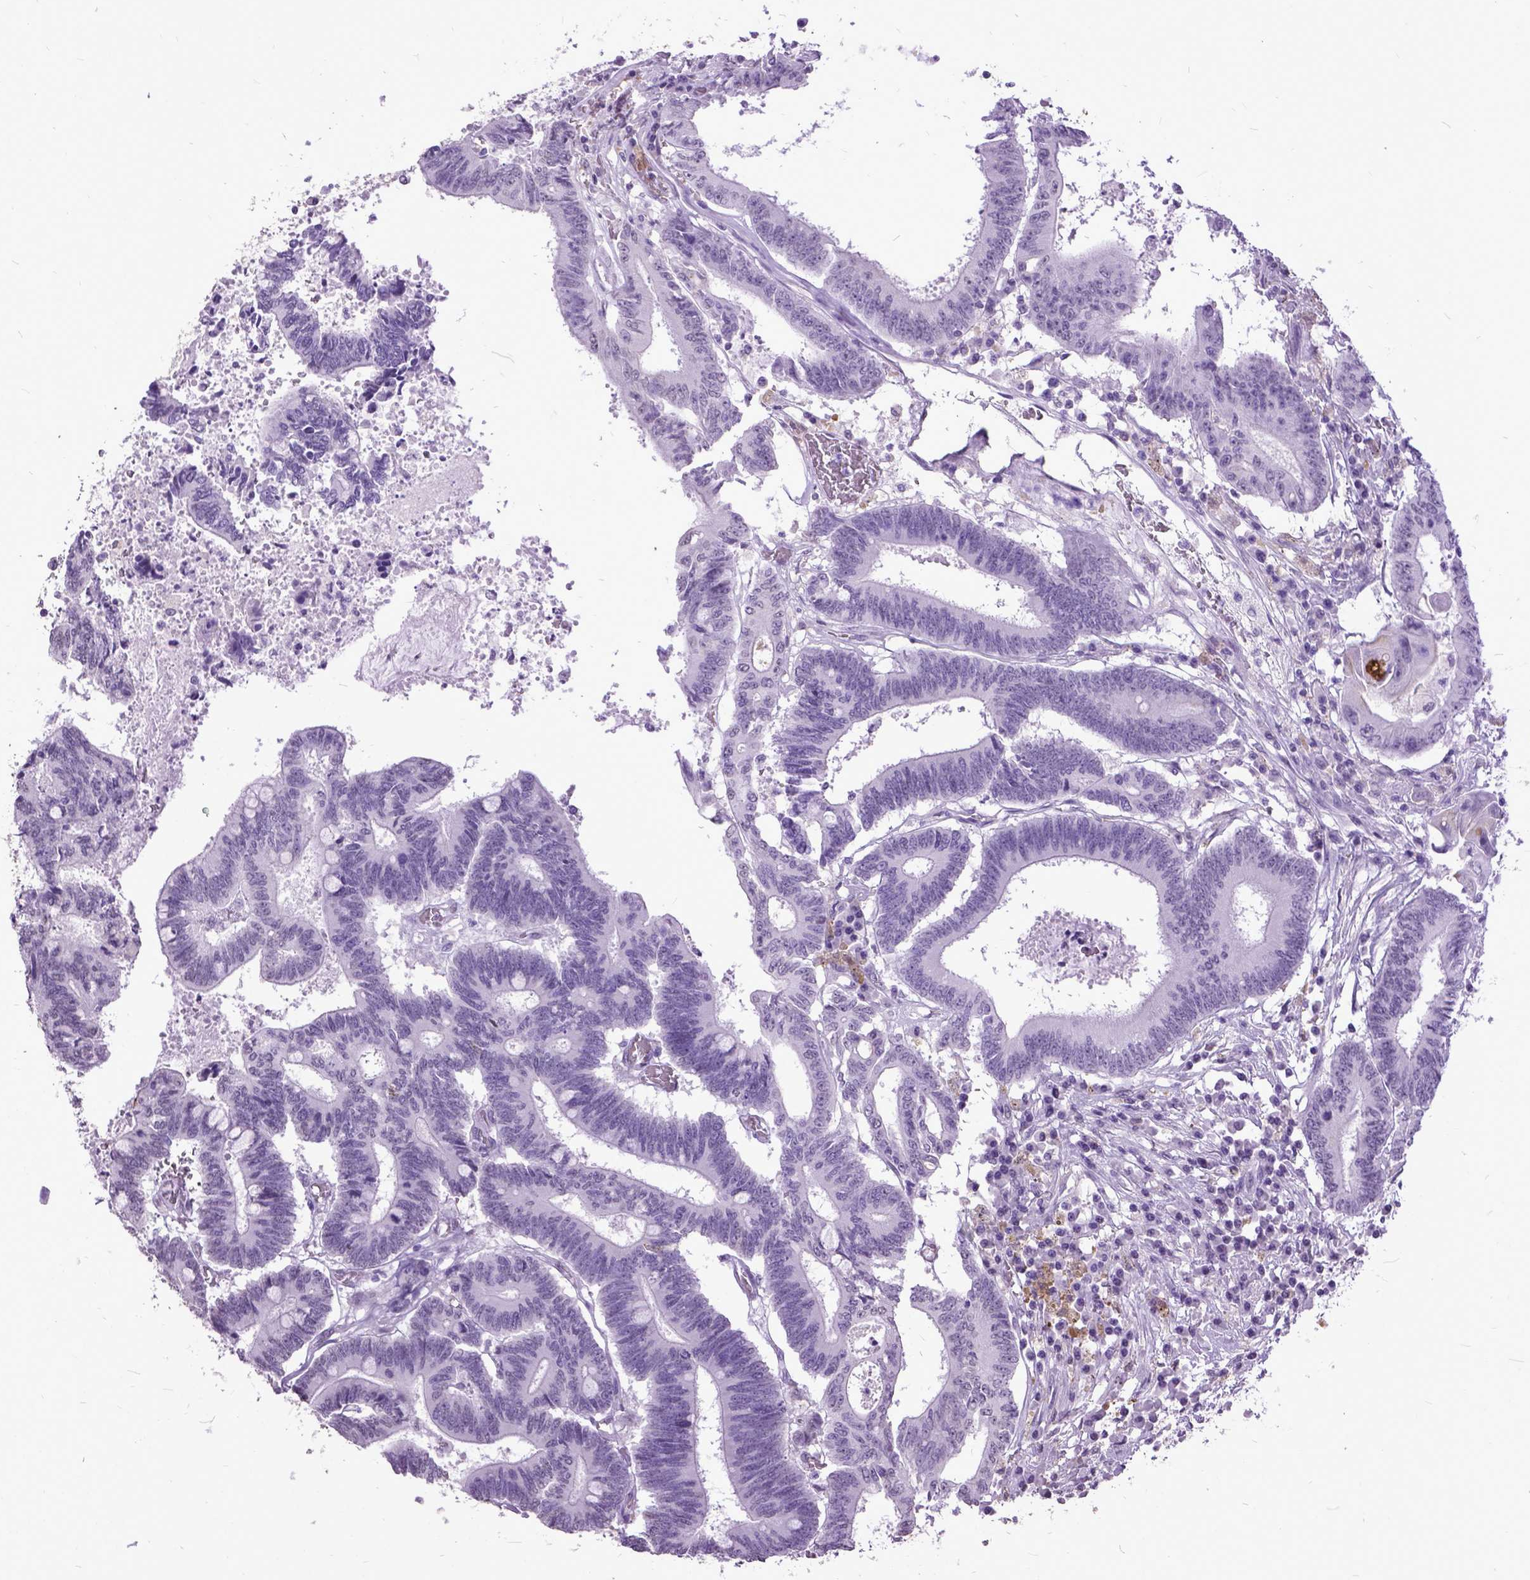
{"staining": {"intensity": "negative", "quantity": "none", "location": "none"}, "tissue": "colorectal cancer", "cell_type": "Tumor cells", "image_type": "cancer", "snomed": [{"axis": "morphology", "description": "Adenocarcinoma, NOS"}, {"axis": "topography", "description": "Rectum"}], "caption": "Immunohistochemistry of colorectal cancer reveals no expression in tumor cells.", "gene": "MARCHF10", "patient": {"sex": "male", "age": 54}}